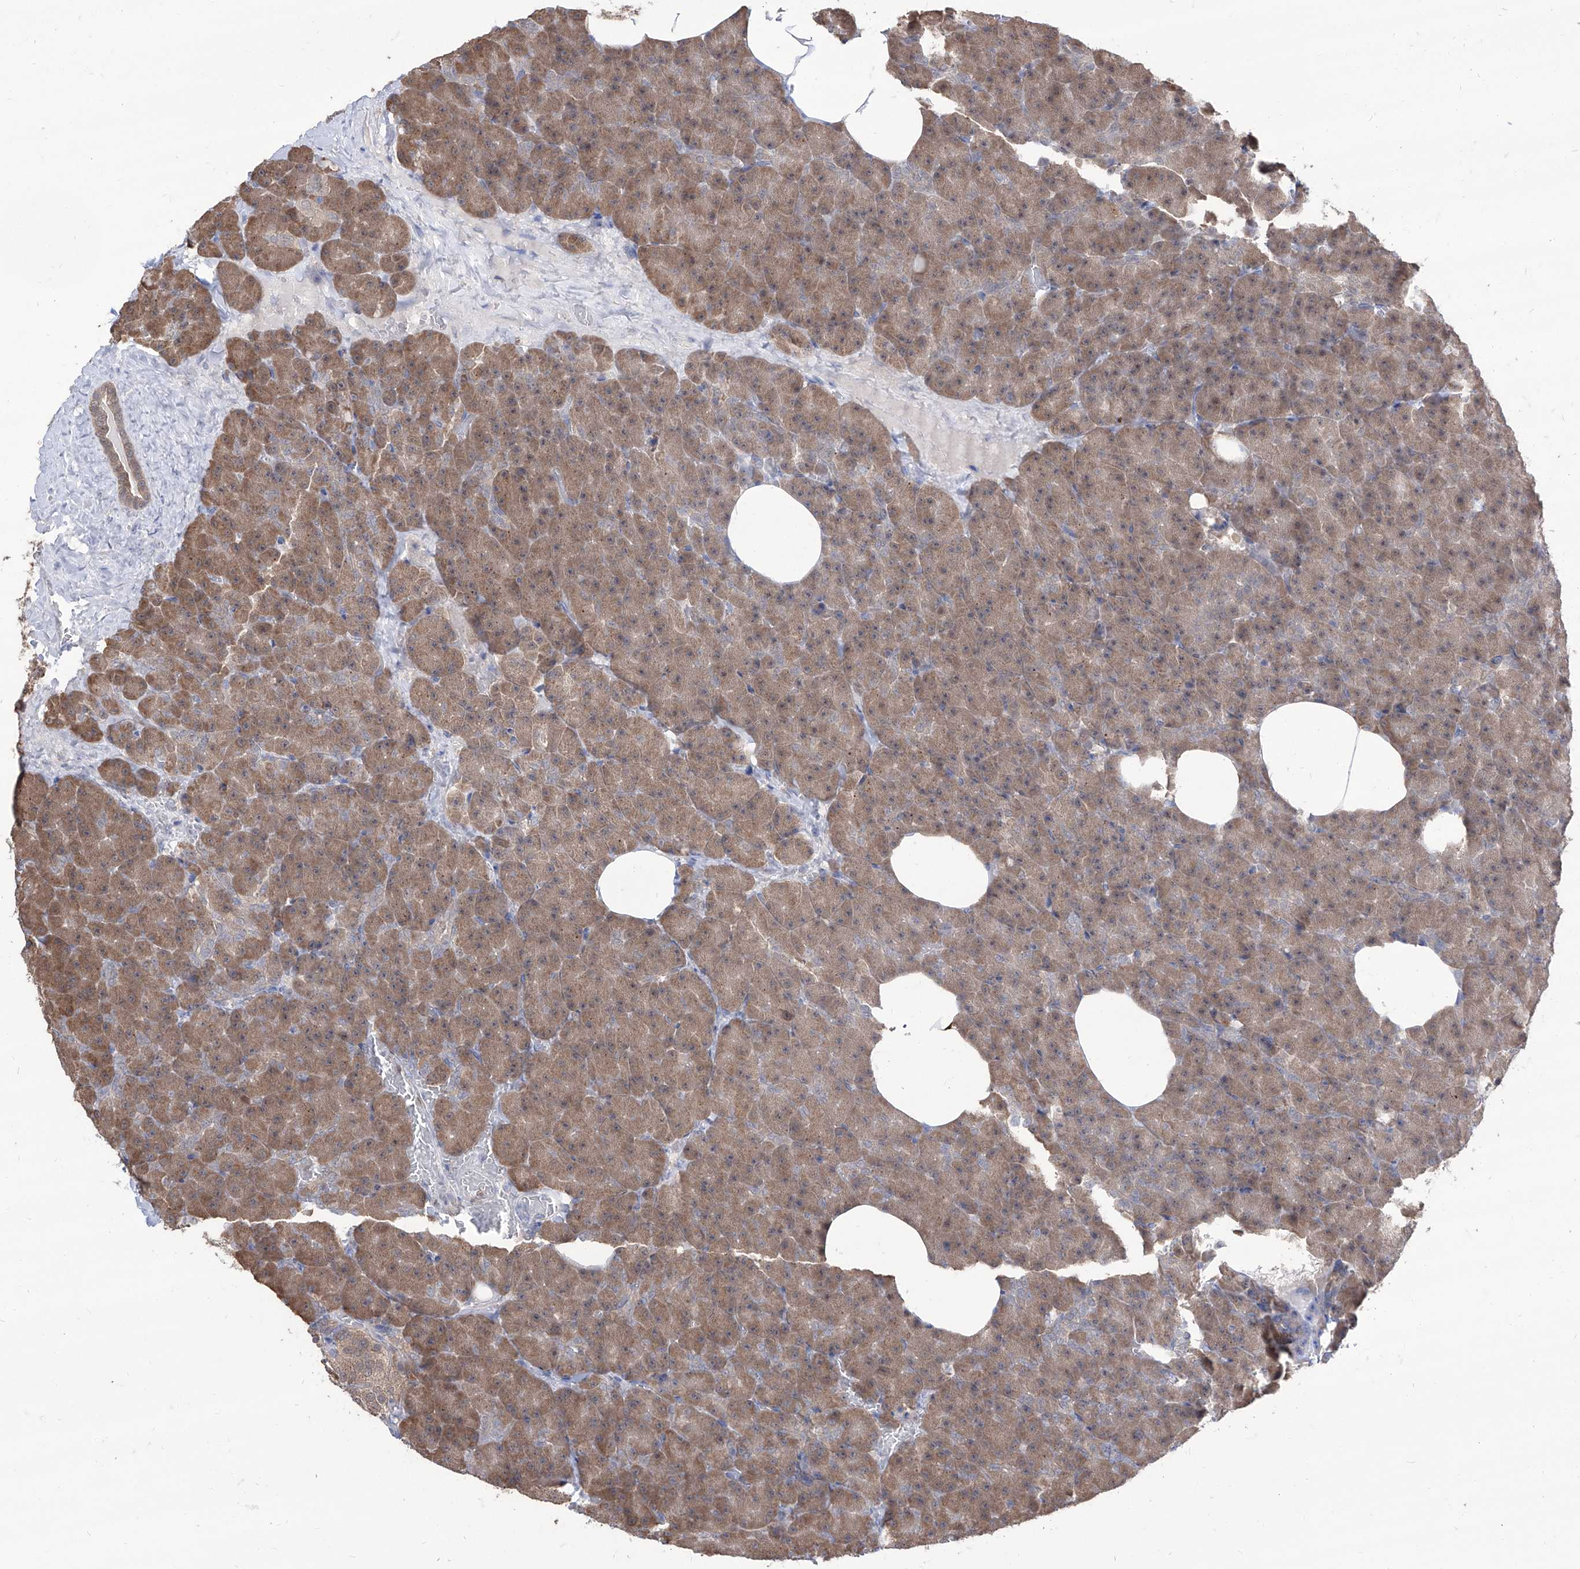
{"staining": {"intensity": "moderate", "quantity": ">75%", "location": "cytoplasmic/membranous,nuclear"}, "tissue": "pancreas", "cell_type": "Exocrine glandular cells", "image_type": "normal", "snomed": [{"axis": "morphology", "description": "Normal tissue, NOS"}, {"axis": "morphology", "description": "Carcinoid, malignant, NOS"}, {"axis": "topography", "description": "Pancreas"}], "caption": "Immunohistochemistry (IHC) (DAB) staining of unremarkable pancreas demonstrates moderate cytoplasmic/membranous,nuclear protein expression in about >75% of exocrine glandular cells. (Stains: DAB (3,3'-diaminobenzidine) in brown, nuclei in blue, Microscopy: brightfield microscopy at high magnification).", "gene": "BROX", "patient": {"sex": "female", "age": 35}}